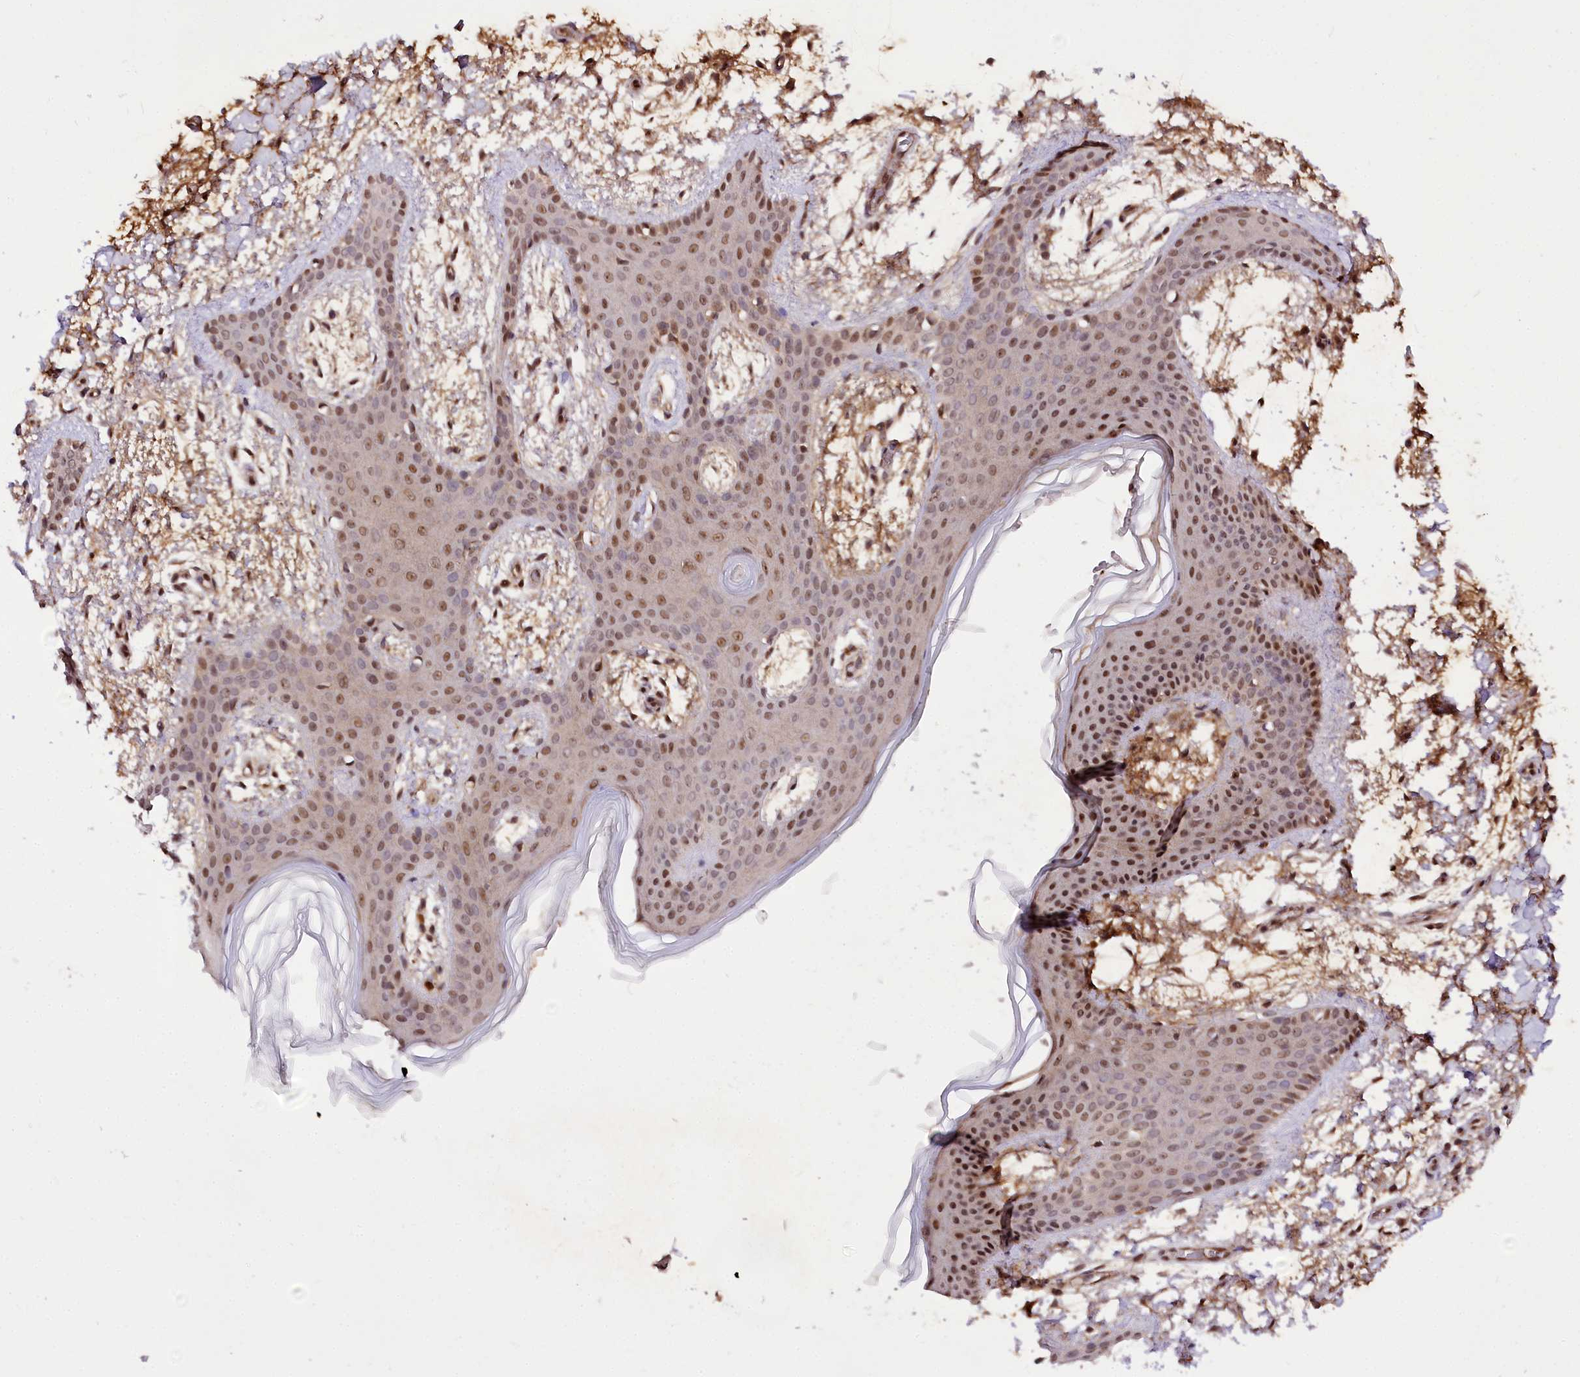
{"staining": {"intensity": "moderate", "quantity": ">75%", "location": "cytoplasmic/membranous,nuclear"}, "tissue": "skin", "cell_type": "Fibroblasts", "image_type": "normal", "snomed": [{"axis": "morphology", "description": "Normal tissue, NOS"}, {"axis": "topography", "description": "Skin"}], "caption": "Immunohistochemical staining of benign skin demonstrates medium levels of moderate cytoplasmic/membranous,nuclear positivity in approximately >75% of fibroblasts. (brown staining indicates protein expression, while blue staining denotes nuclei).", "gene": "GNL3L", "patient": {"sex": "male", "age": 36}}